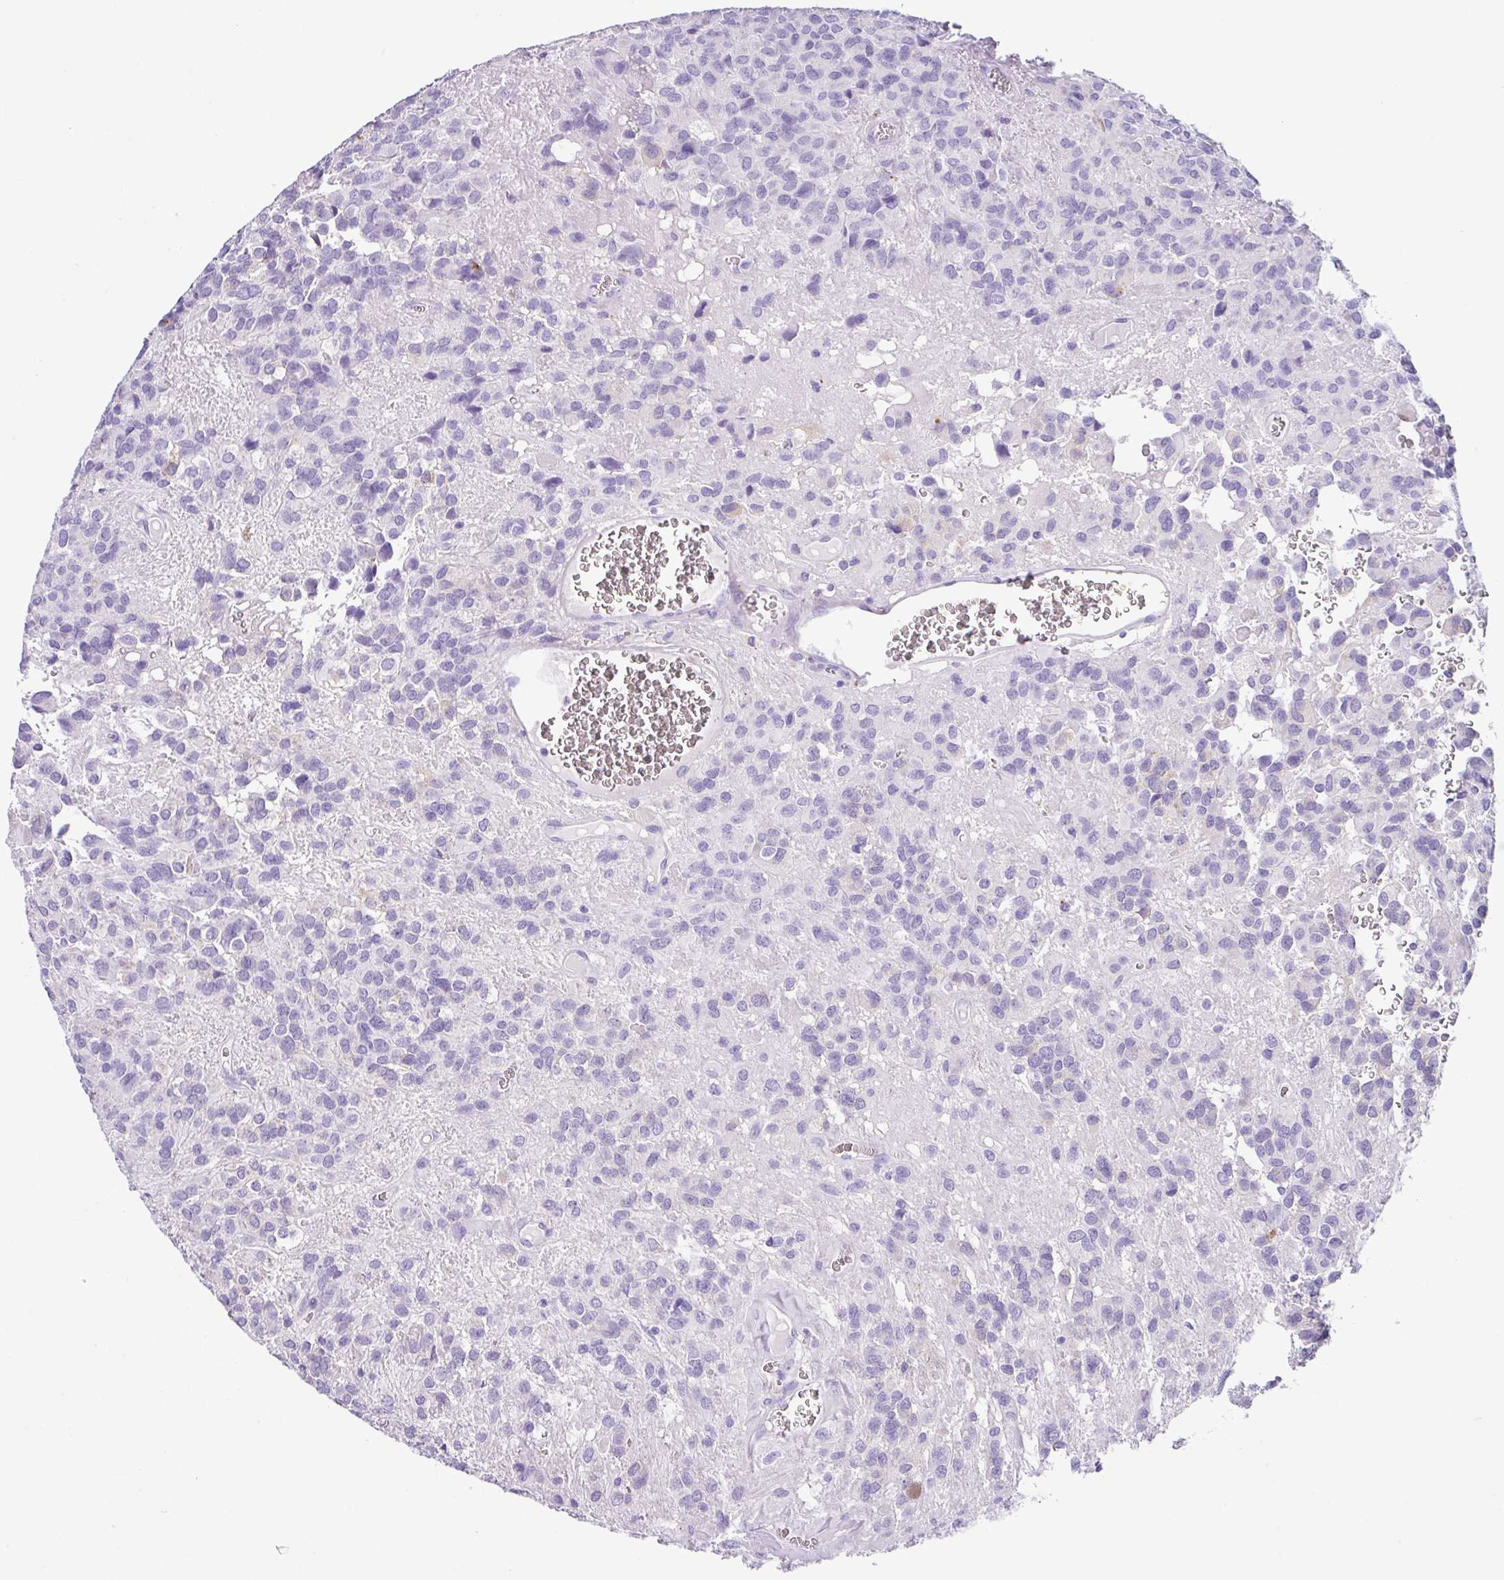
{"staining": {"intensity": "negative", "quantity": "none", "location": "none"}, "tissue": "glioma", "cell_type": "Tumor cells", "image_type": "cancer", "snomed": [{"axis": "morphology", "description": "Glioma, malignant, Low grade"}, {"axis": "topography", "description": "Brain"}], "caption": "Immunohistochemistry image of malignant low-grade glioma stained for a protein (brown), which displays no positivity in tumor cells. (DAB (3,3'-diaminobenzidine) IHC, high magnification).", "gene": "ZG16", "patient": {"sex": "male", "age": 56}}